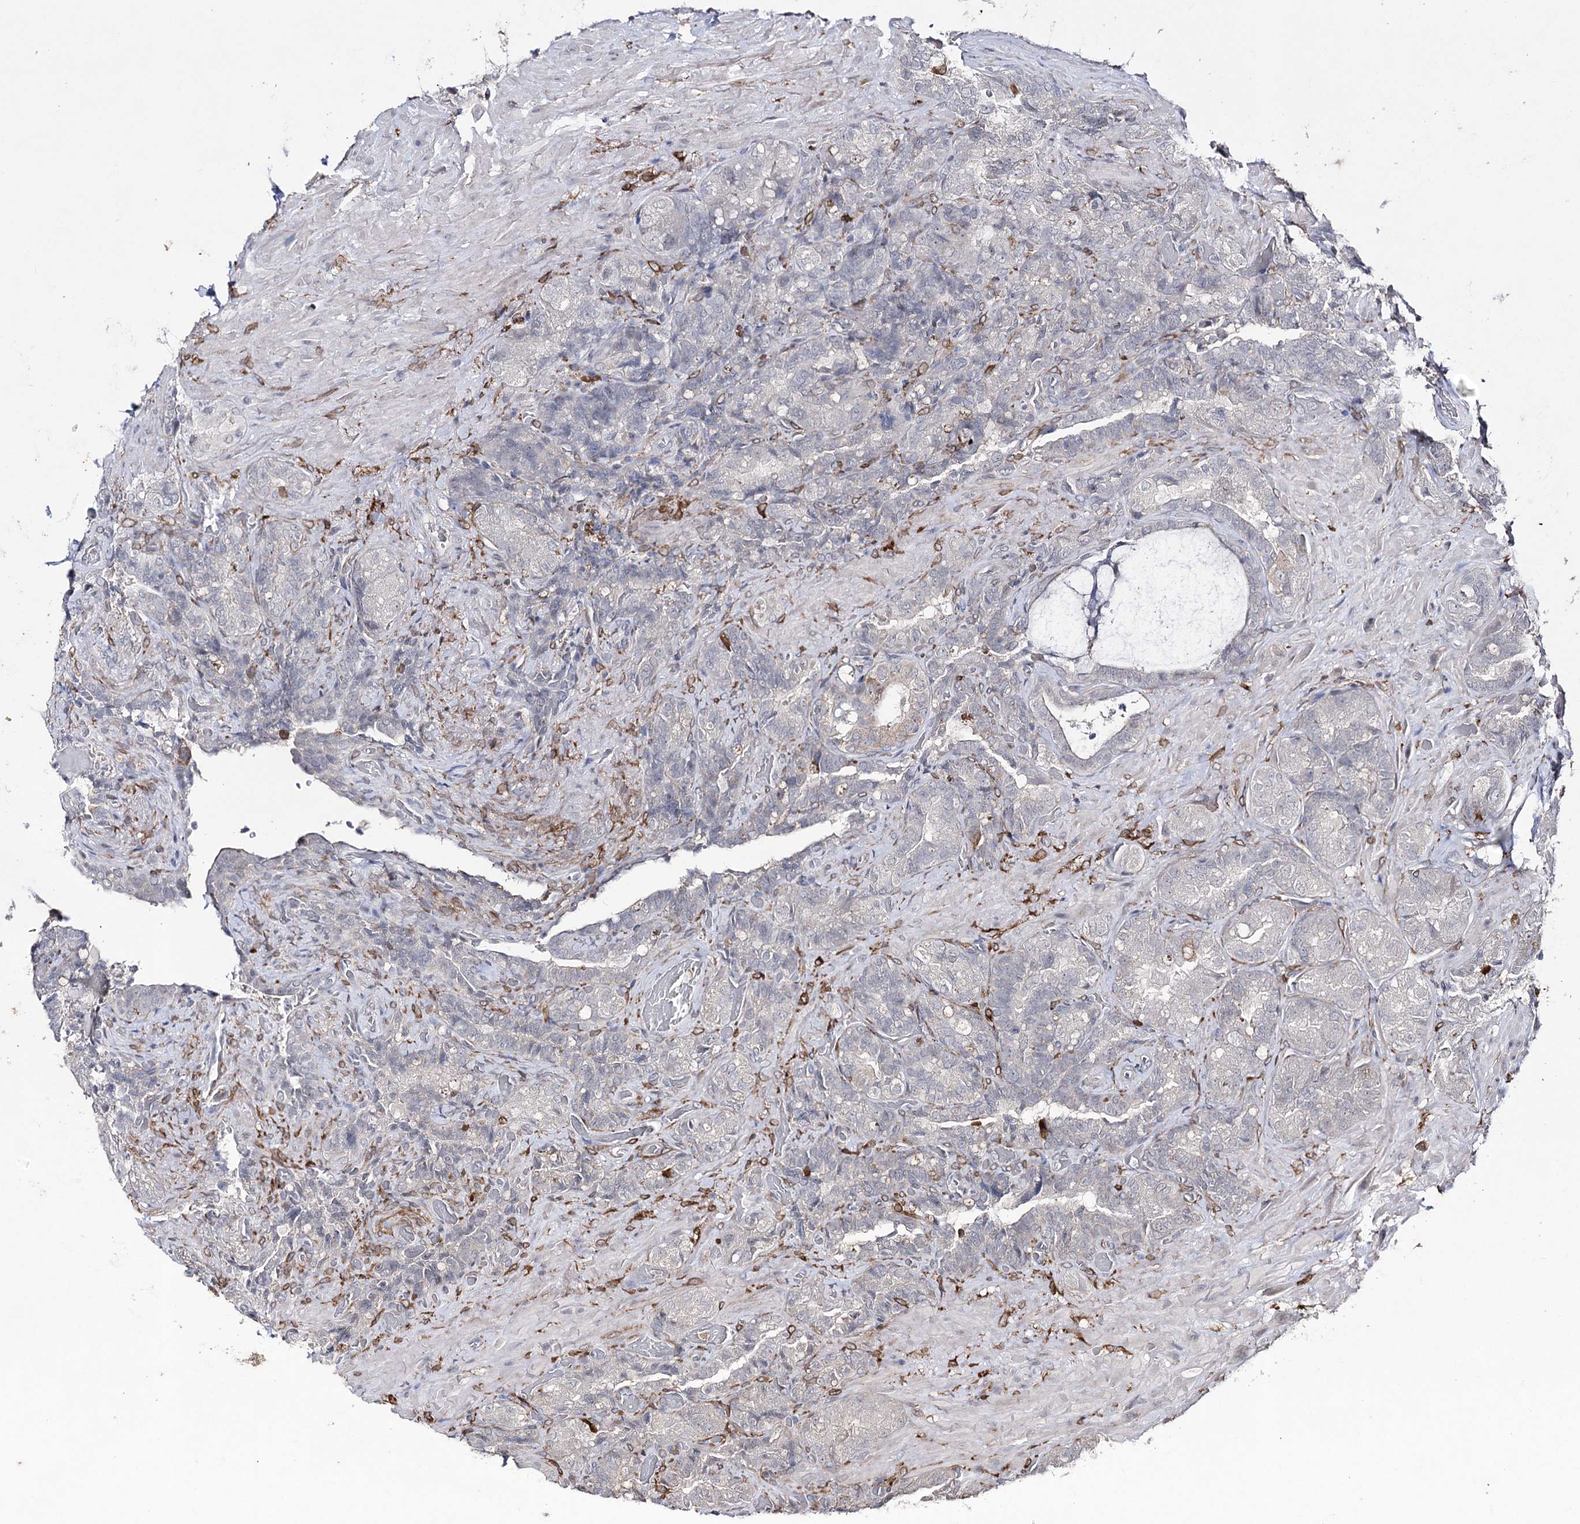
{"staining": {"intensity": "negative", "quantity": "none", "location": "none"}, "tissue": "seminal vesicle", "cell_type": "Glandular cells", "image_type": "normal", "snomed": [{"axis": "morphology", "description": "Normal tissue, NOS"}, {"axis": "topography", "description": "Prostate and seminal vesicle, NOS"}, {"axis": "topography", "description": "Prostate"}, {"axis": "topography", "description": "Seminal veicle"}], "caption": "Immunohistochemistry image of normal seminal vesicle: seminal vesicle stained with DAB (3,3'-diaminobenzidine) exhibits no significant protein positivity in glandular cells. (Stains: DAB immunohistochemistry (IHC) with hematoxylin counter stain, Microscopy: brightfield microscopy at high magnification).", "gene": "HSD11B2", "patient": {"sex": "male", "age": 67}}